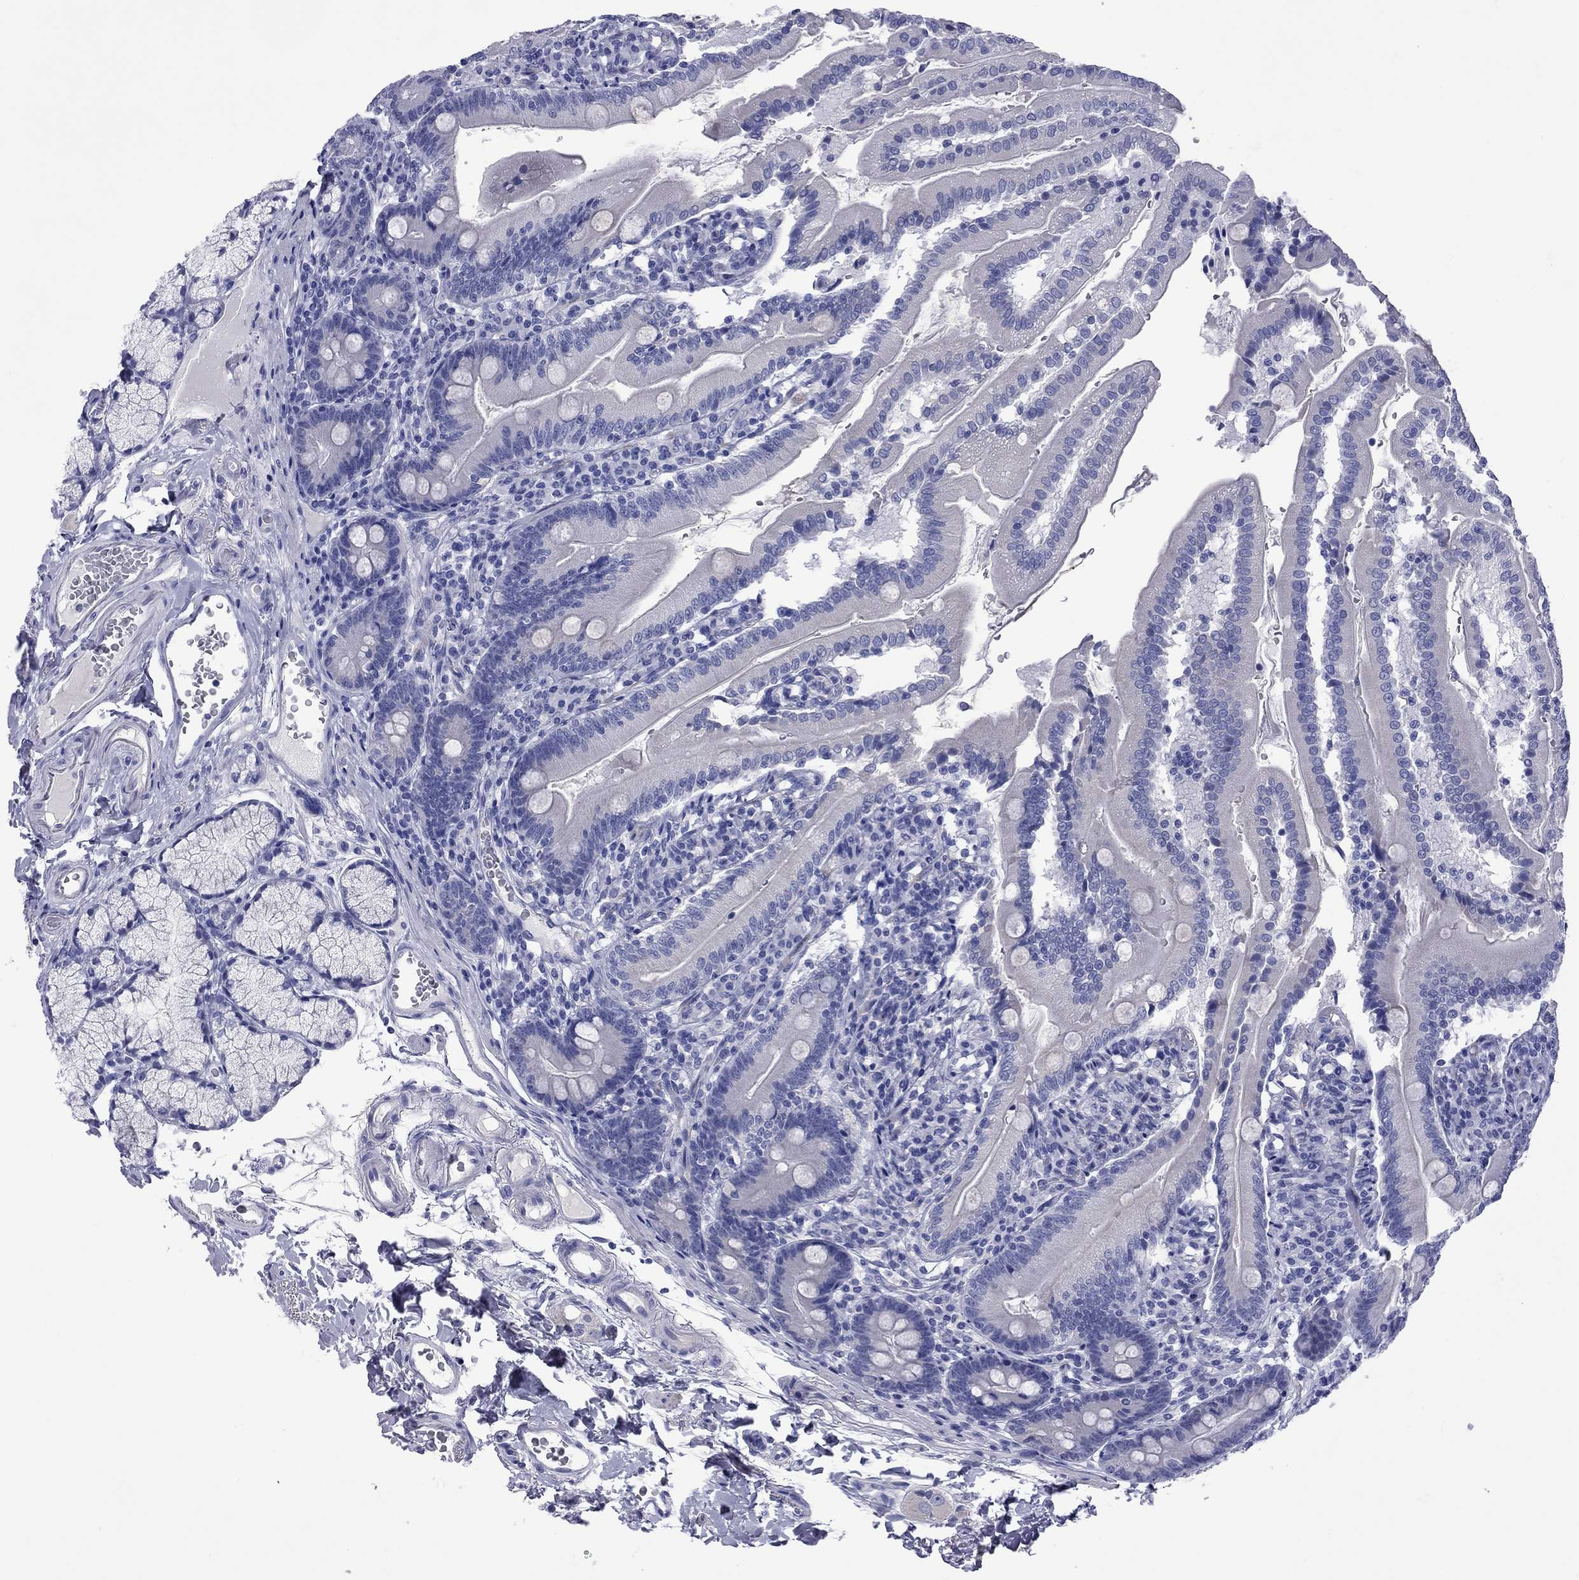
{"staining": {"intensity": "negative", "quantity": "none", "location": "none"}, "tissue": "duodenum", "cell_type": "Glandular cells", "image_type": "normal", "snomed": [{"axis": "morphology", "description": "Normal tissue, NOS"}, {"axis": "topography", "description": "Duodenum"}], "caption": "Human duodenum stained for a protein using IHC displays no staining in glandular cells.", "gene": "EPPIN", "patient": {"sex": "female", "age": 67}}